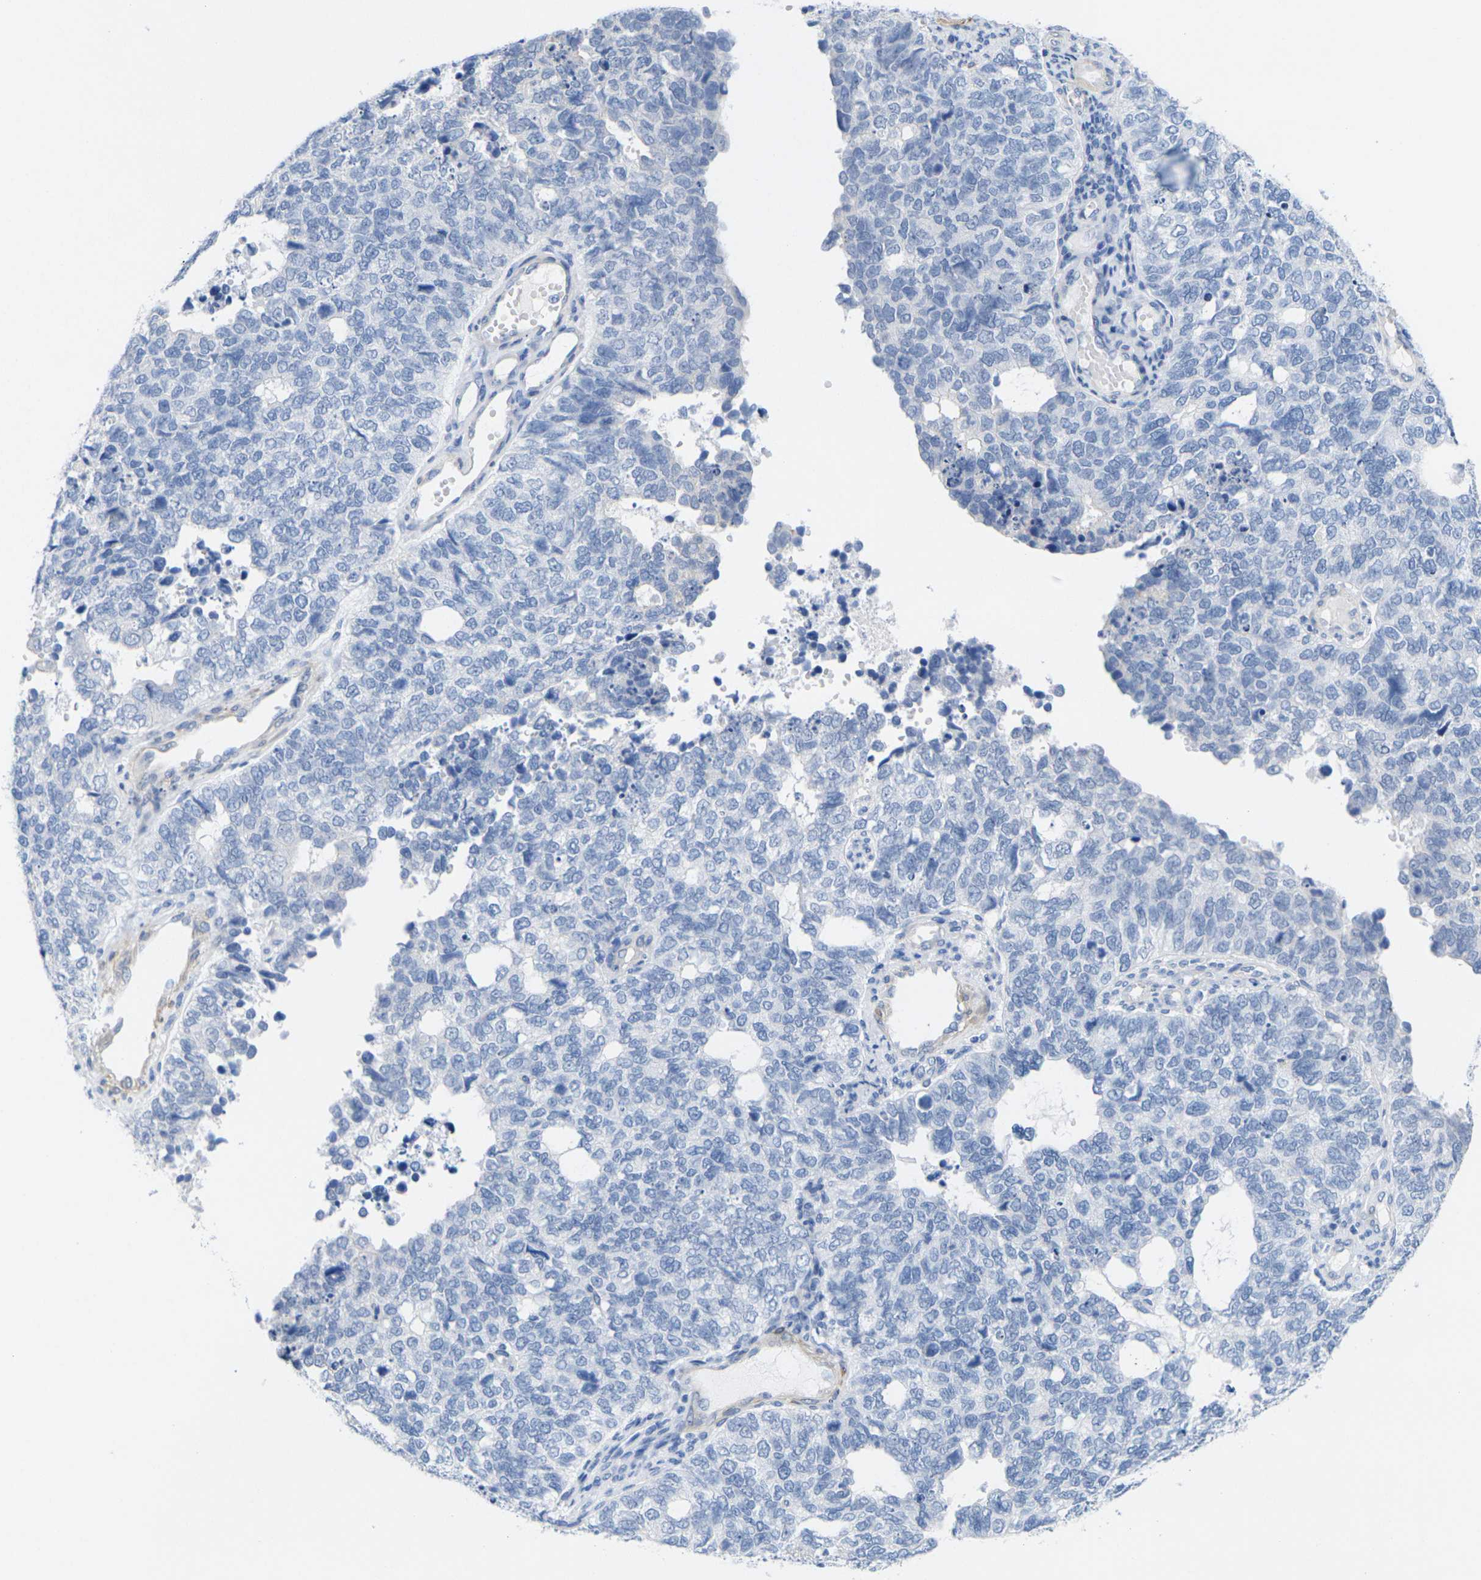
{"staining": {"intensity": "negative", "quantity": "none", "location": "none"}, "tissue": "cervical cancer", "cell_type": "Tumor cells", "image_type": "cancer", "snomed": [{"axis": "morphology", "description": "Squamous cell carcinoma, NOS"}, {"axis": "topography", "description": "Cervix"}], "caption": "Immunohistochemical staining of human cervical cancer demonstrates no significant positivity in tumor cells.", "gene": "CNN1", "patient": {"sex": "female", "age": 63}}